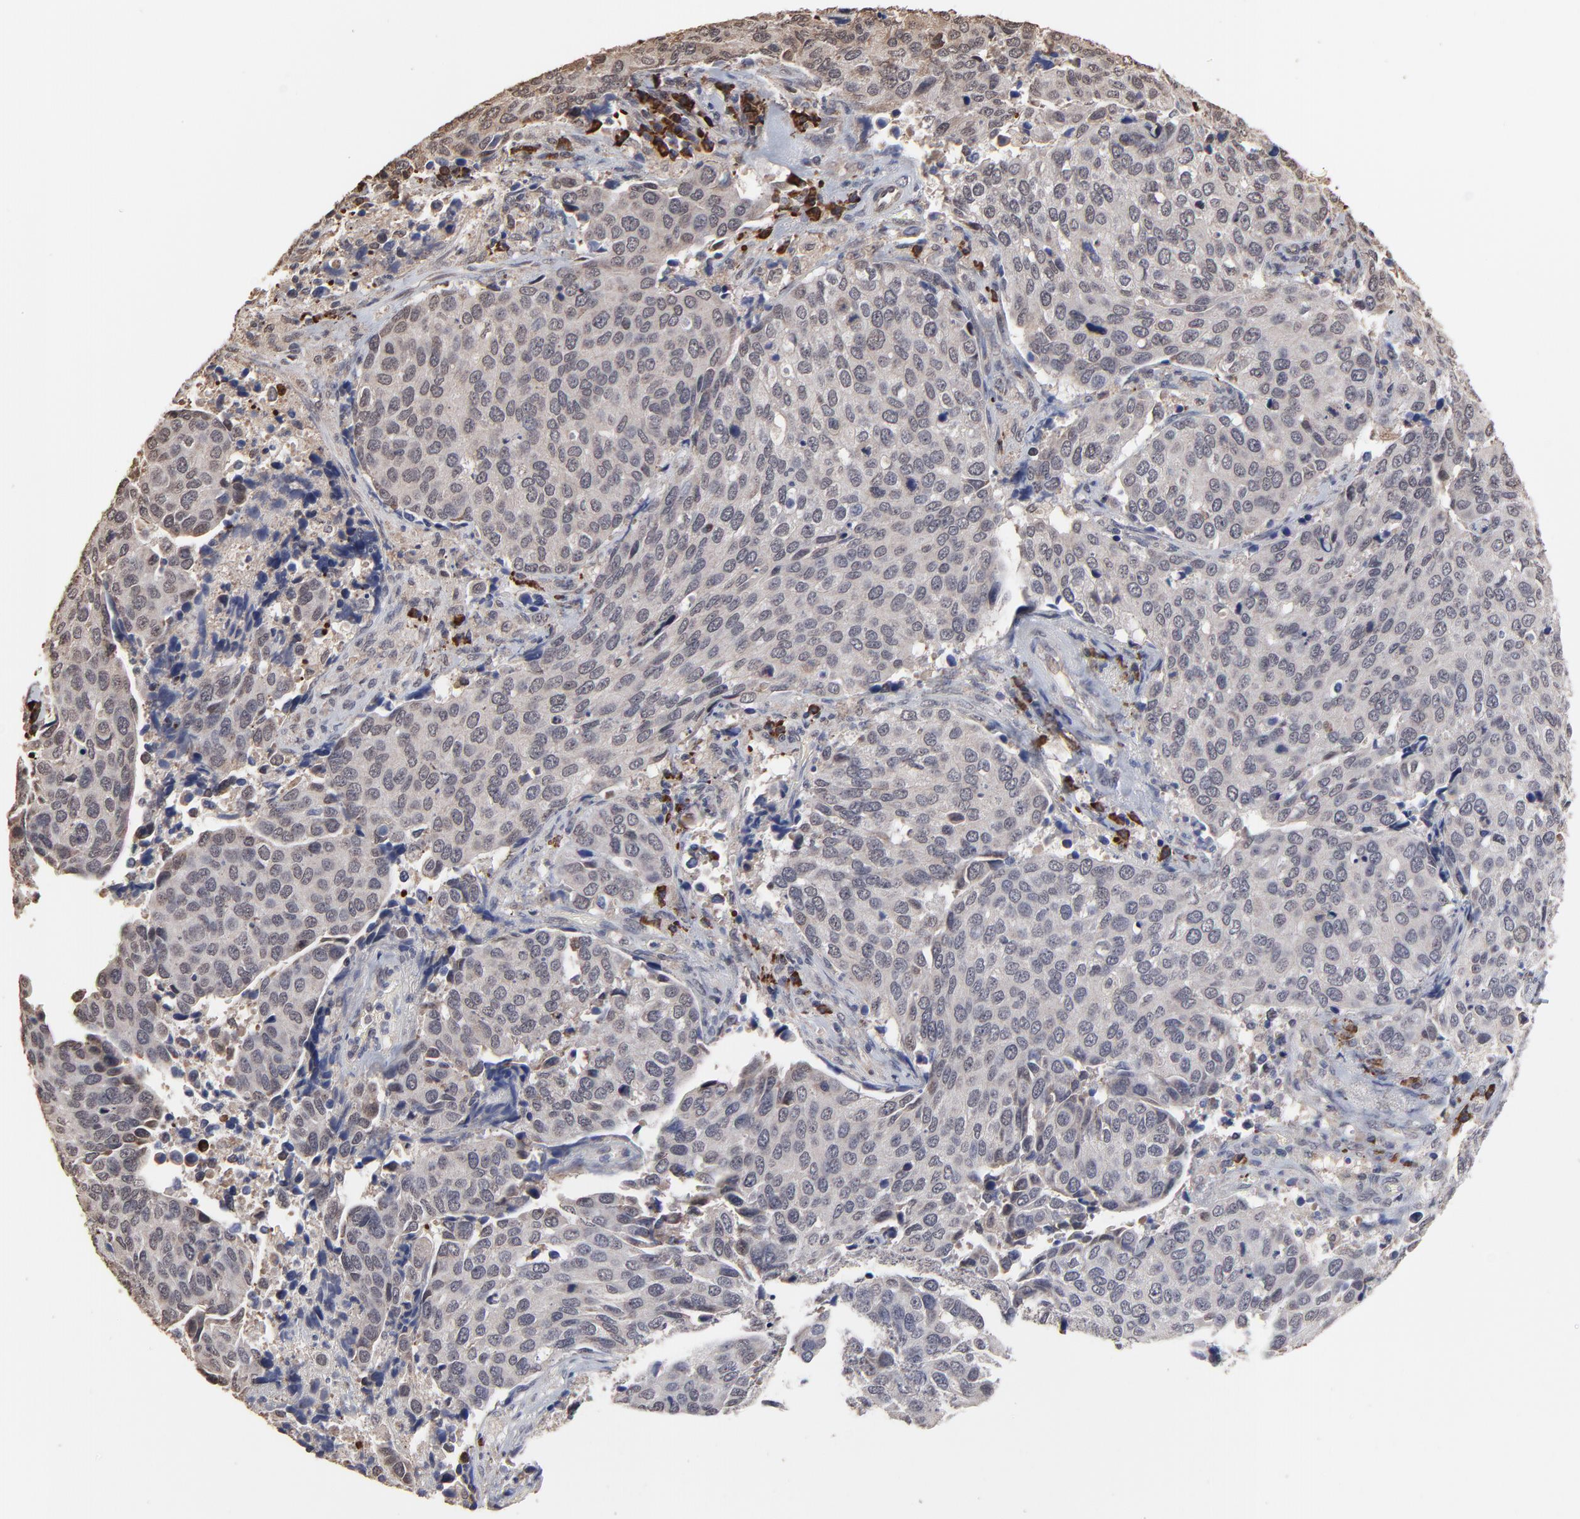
{"staining": {"intensity": "weak", "quantity": "<25%", "location": "cytoplasmic/membranous"}, "tissue": "cervical cancer", "cell_type": "Tumor cells", "image_type": "cancer", "snomed": [{"axis": "morphology", "description": "Squamous cell carcinoma, NOS"}, {"axis": "topography", "description": "Cervix"}], "caption": "A micrograph of human cervical cancer is negative for staining in tumor cells.", "gene": "CHM", "patient": {"sex": "female", "age": 54}}